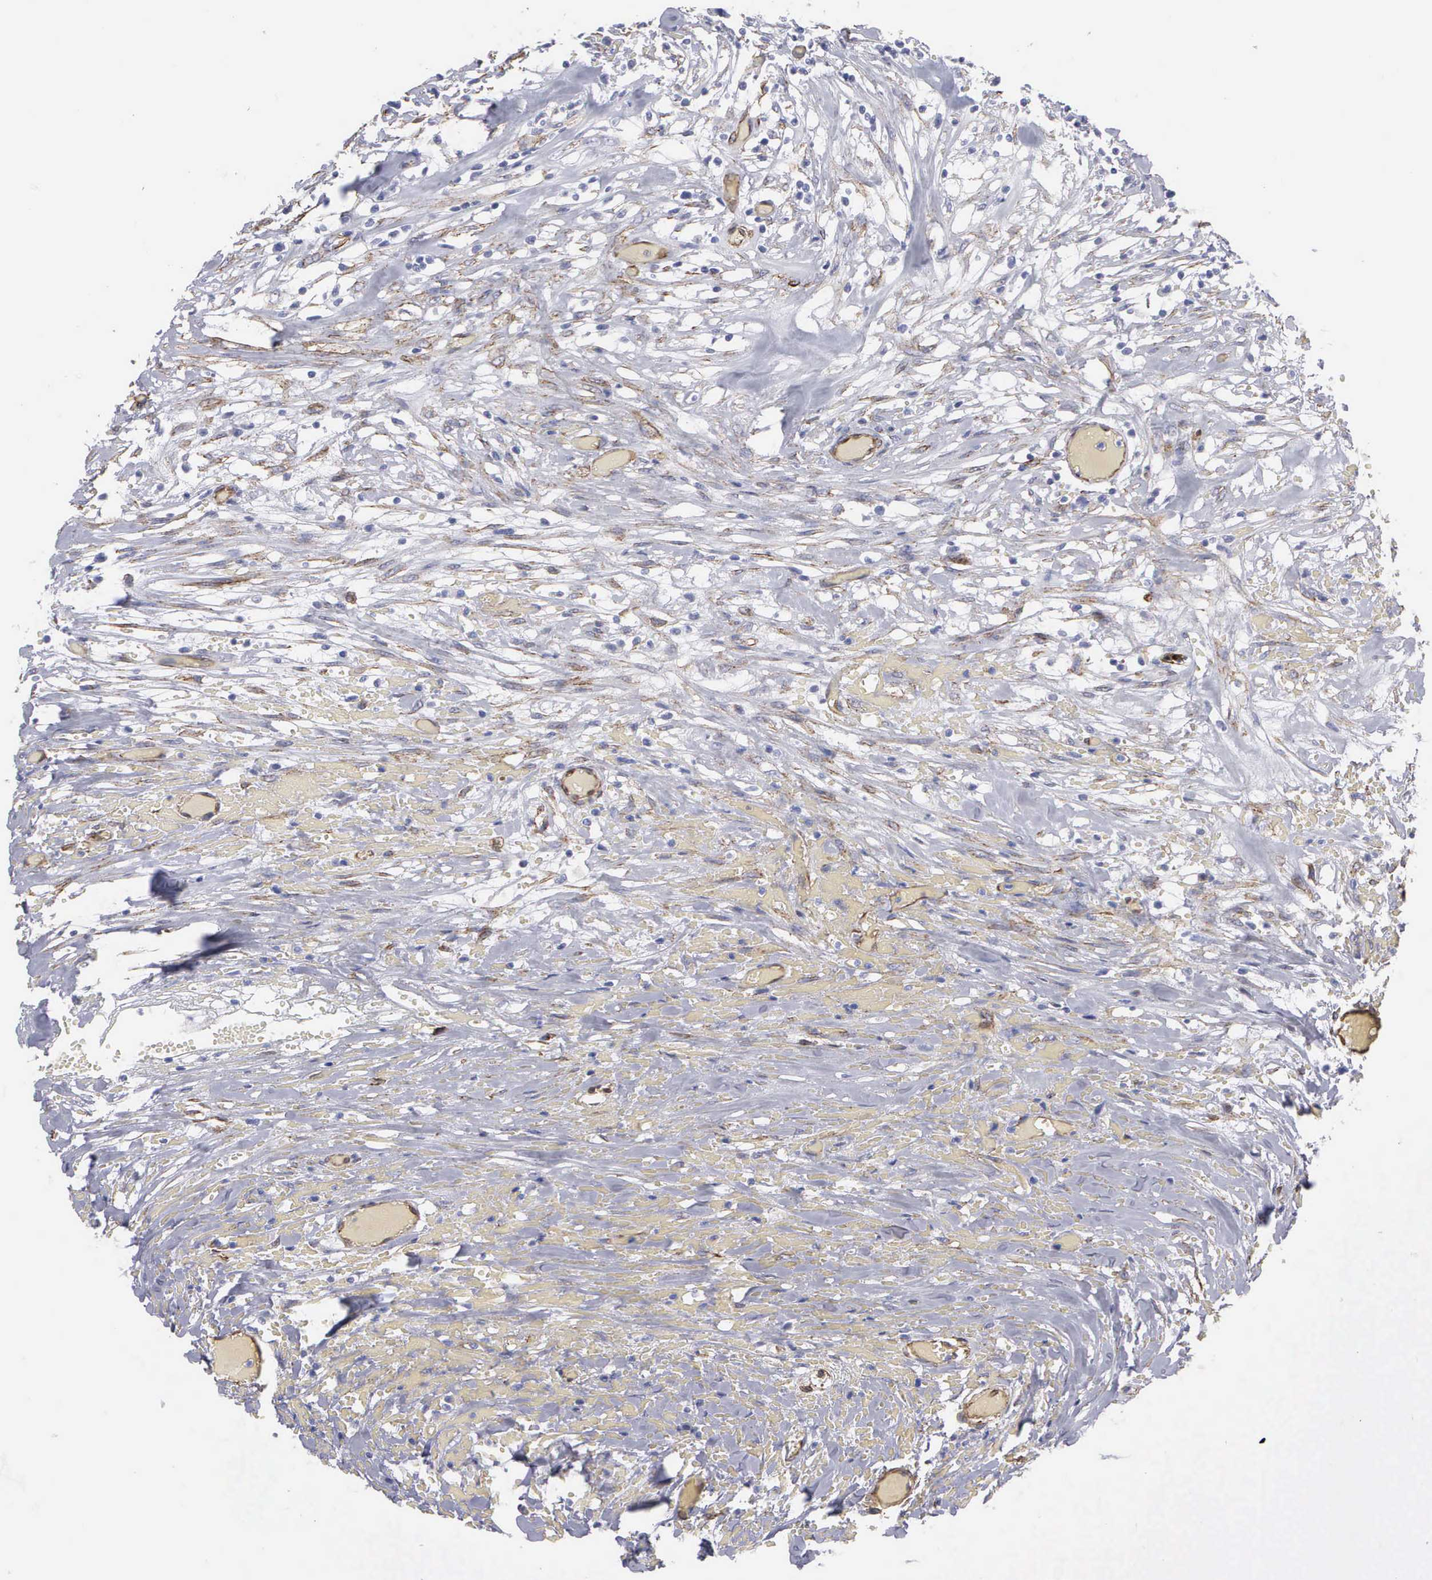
{"staining": {"intensity": "negative", "quantity": "none", "location": "none"}, "tissue": "lymphoma", "cell_type": "Tumor cells", "image_type": "cancer", "snomed": [{"axis": "morphology", "description": "Malignant lymphoma, non-Hodgkin's type, High grade"}, {"axis": "topography", "description": "Colon"}], "caption": "DAB immunohistochemical staining of human lymphoma exhibits no significant expression in tumor cells. (DAB (3,3'-diaminobenzidine) IHC, high magnification).", "gene": "MAGEB10", "patient": {"sex": "male", "age": 82}}